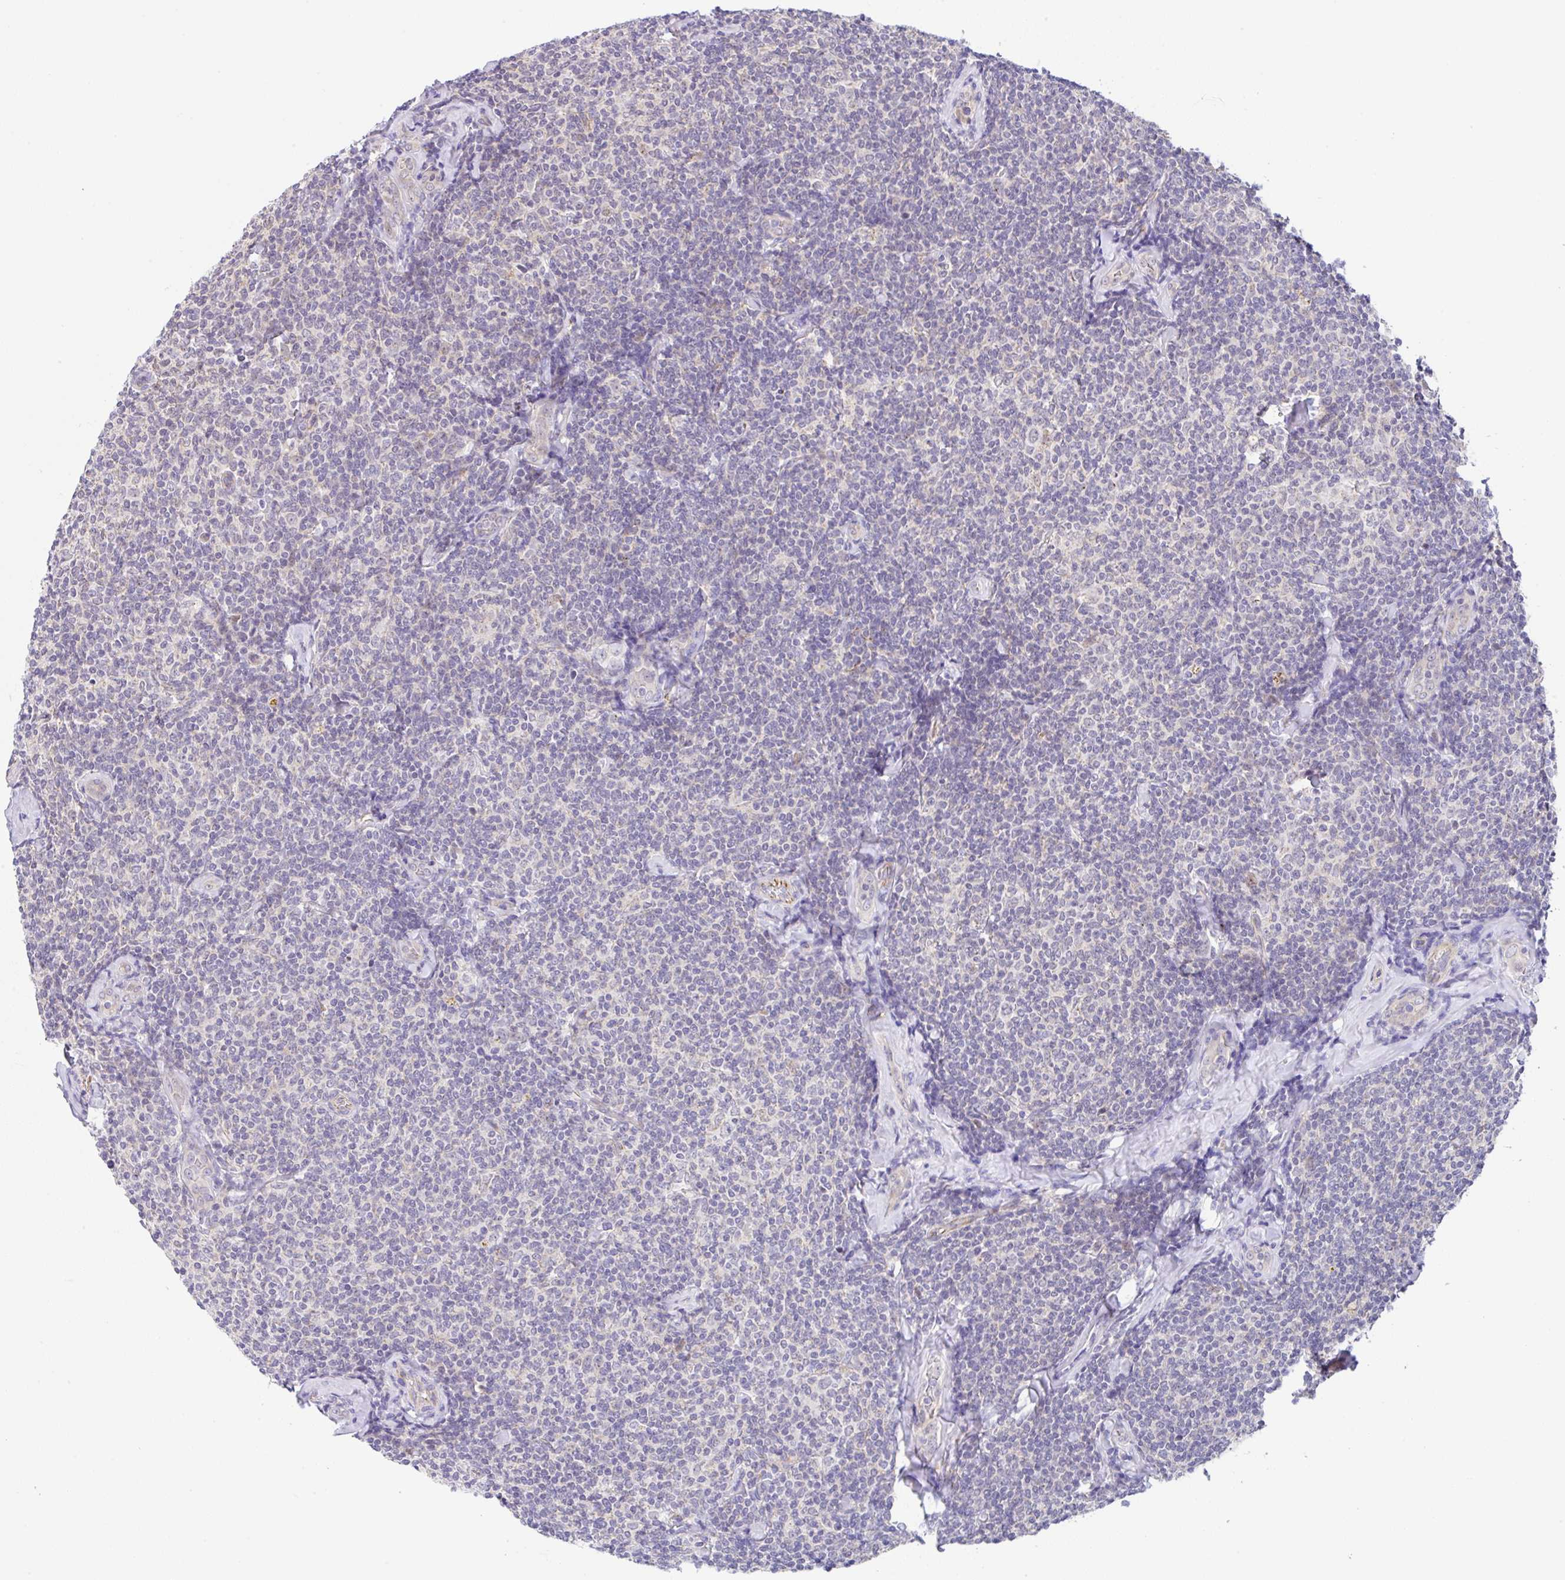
{"staining": {"intensity": "negative", "quantity": "none", "location": "none"}, "tissue": "lymphoma", "cell_type": "Tumor cells", "image_type": "cancer", "snomed": [{"axis": "morphology", "description": "Malignant lymphoma, non-Hodgkin's type, Low grade"}, {"axis": "topography", "description": "Lymph node"}], "caption": "An immunohistochemistry micrograph of low-grade malignant lymphoma, non-Hodgkin's type is shown. There is no staining in tumor cells of low-grade malignant lymphoma, non-Hodgkin's type.", "gene": "CGNL1", "patient": {"sex": "female", "age": 56}}